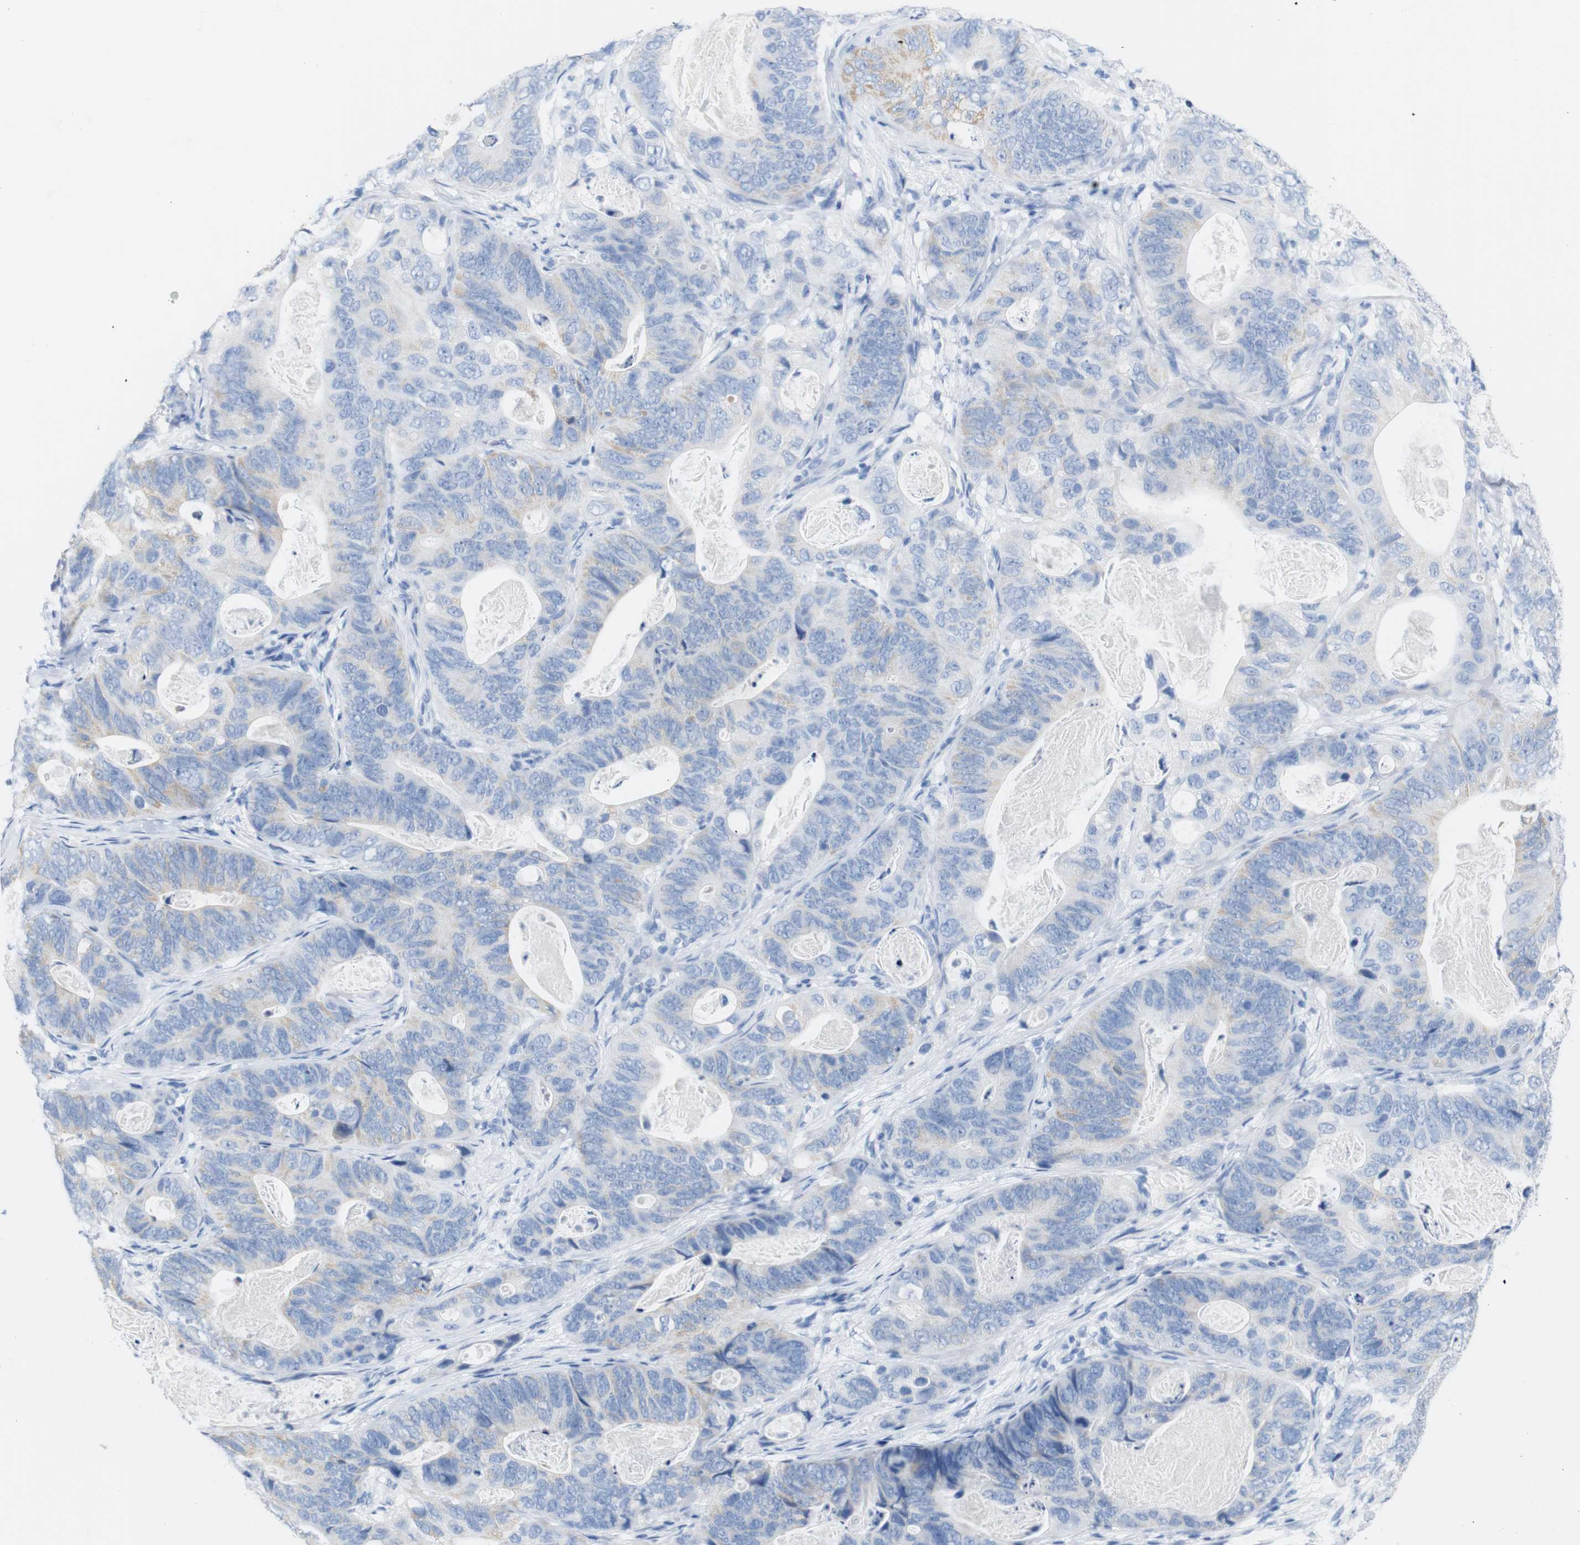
{"staining": {"intensity": "weak", "quantity": "<25%", "location": "cytoplasmic/membranous"}, "tissue": "stomach cancer", "cell_type": "Tumor cells", "image_type": "cancer", "snomed": [{"axis": "morphology", "description": "Adenocarcinoma, NOS"}, {"axis": "topography", "description": "Stomach"}], "caption": "Immunohistochemistry (IHC) of human stomach adenocarcinoma exhibits no expression in tumor cells.", "gene": "LAG3", "patient": {"sex": "female", "age": 89}}